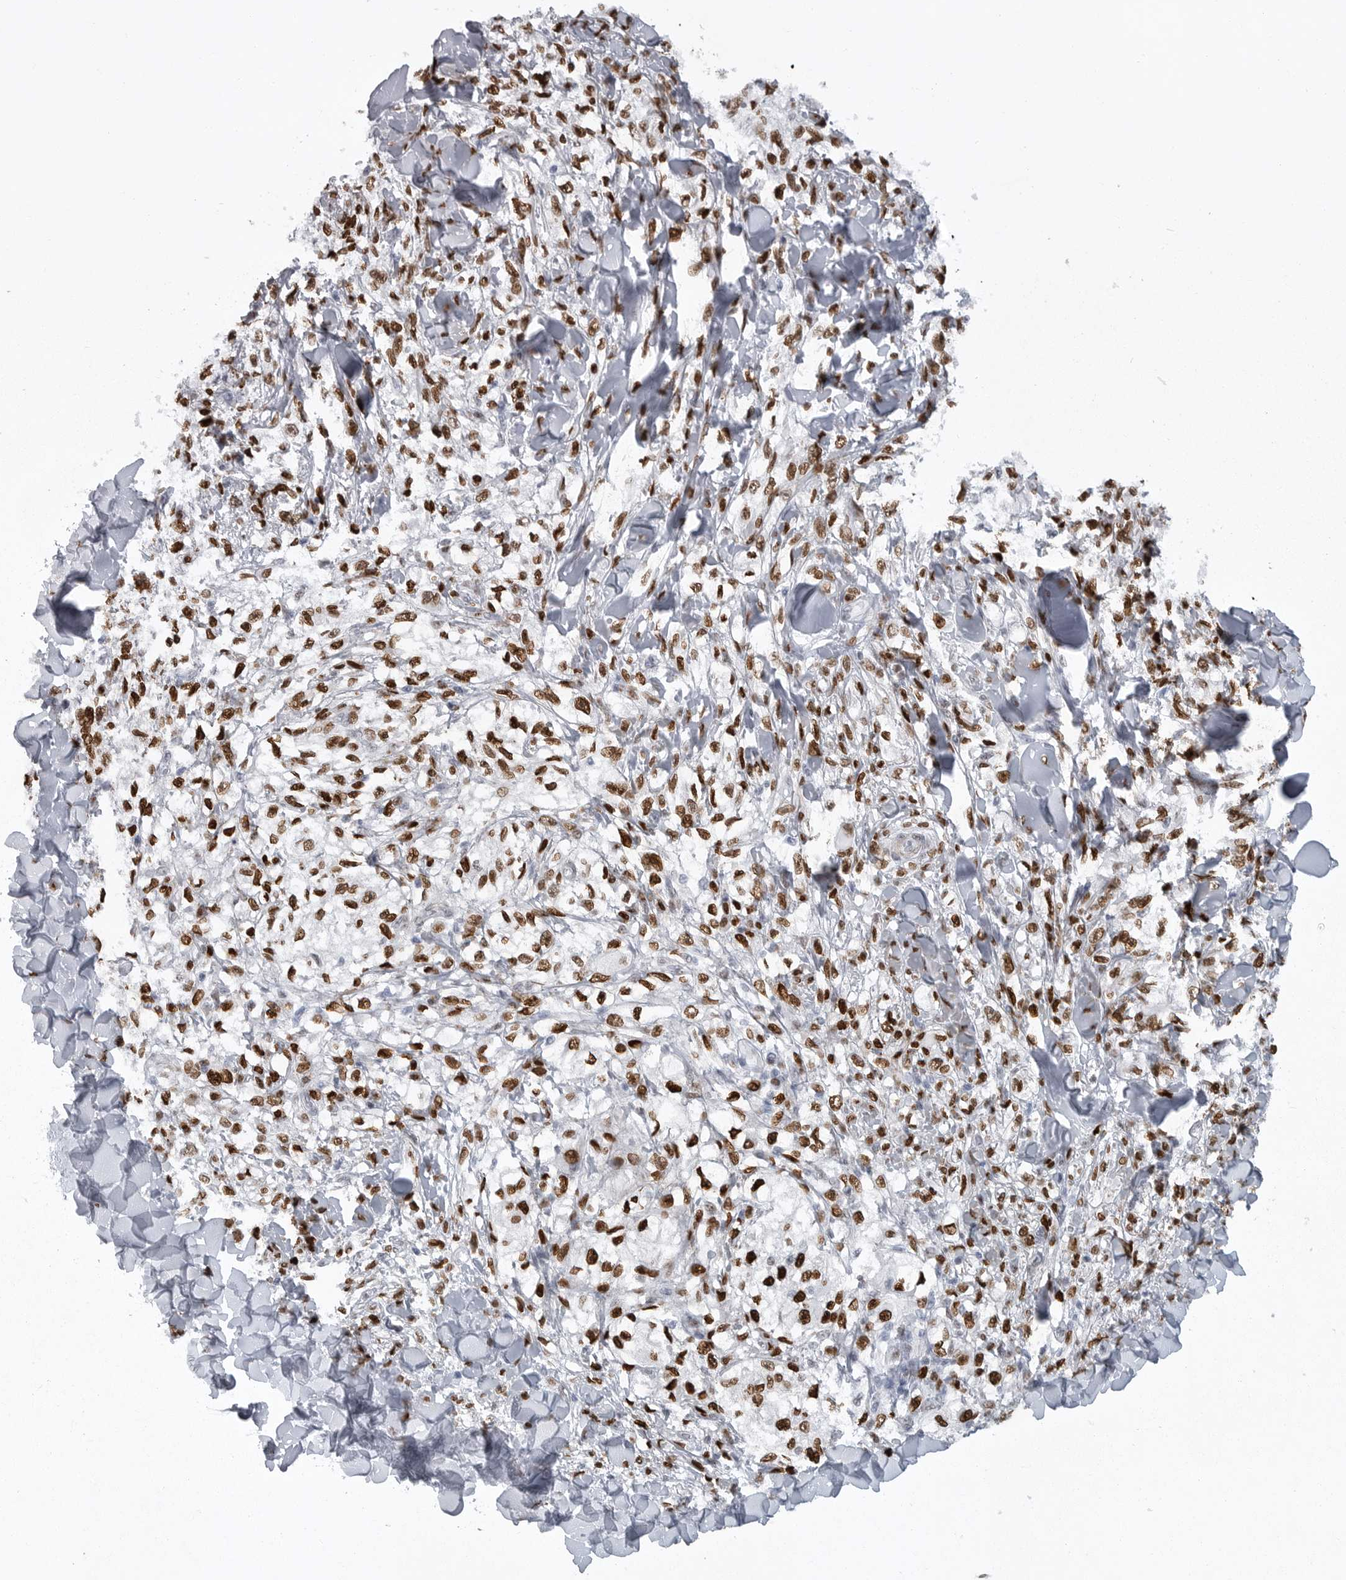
{"staining": {"intensity": "strong", "quantity": ">75%", "location": "nuclear"}, "tissue": "melanoma", "cell_type": "Tumor cells", "image_type": "cancer", "snomed": [{"axis": "morphology", "description": "Malignant melanoma, NOS"}, {"axis": "topography", "description": "Skin of head"}], "caption": "Protein analysis of melanoma tissue reveals strong nuclear positivity in about >75% of tumor cells.", "gene": "HMGN3", "patient": {"sex": "male", "age": 83}}